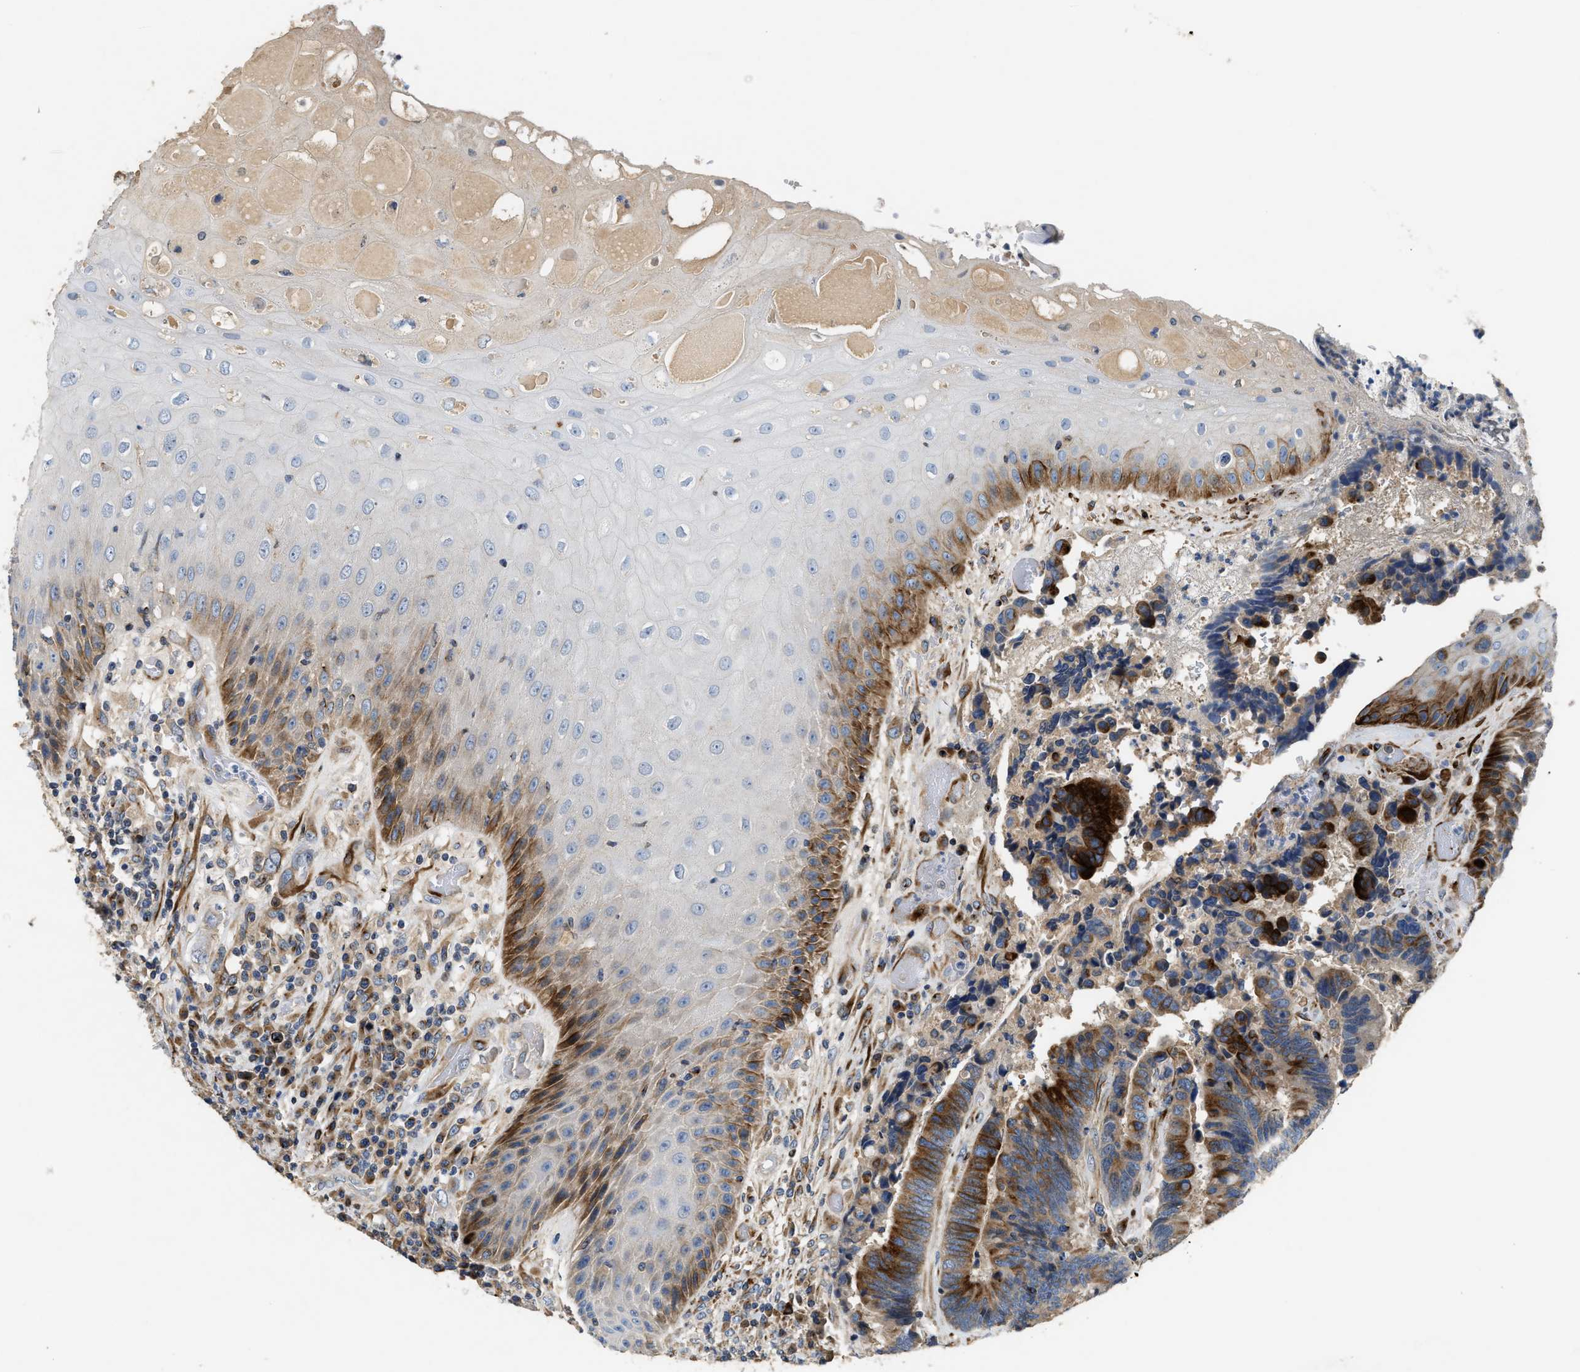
{"staining": {"intensity": "strong", "quantity": "<25%", "location": "cytoplasmic/membranous"}, "tissue": "colorectal cancer", "cell_type": "Tumor cells", "image_type": "cancer", "snomed": [{"axis": "morphology", "description": "Adenocarcinoma, NOS"}, {"axis": "topography", "description": "Rectum"}, {"axis": "topography", "description": "Anal"}], "caption": "Protein staining by immunohistochemistry exhibits strong cytoplasmic/membranous positivity in approximately <25% of tumor cells in colorectal cancer (adenocarcinoma).", "gene": "IL17RC", "patient": {"sex": "female", "age": 89}}